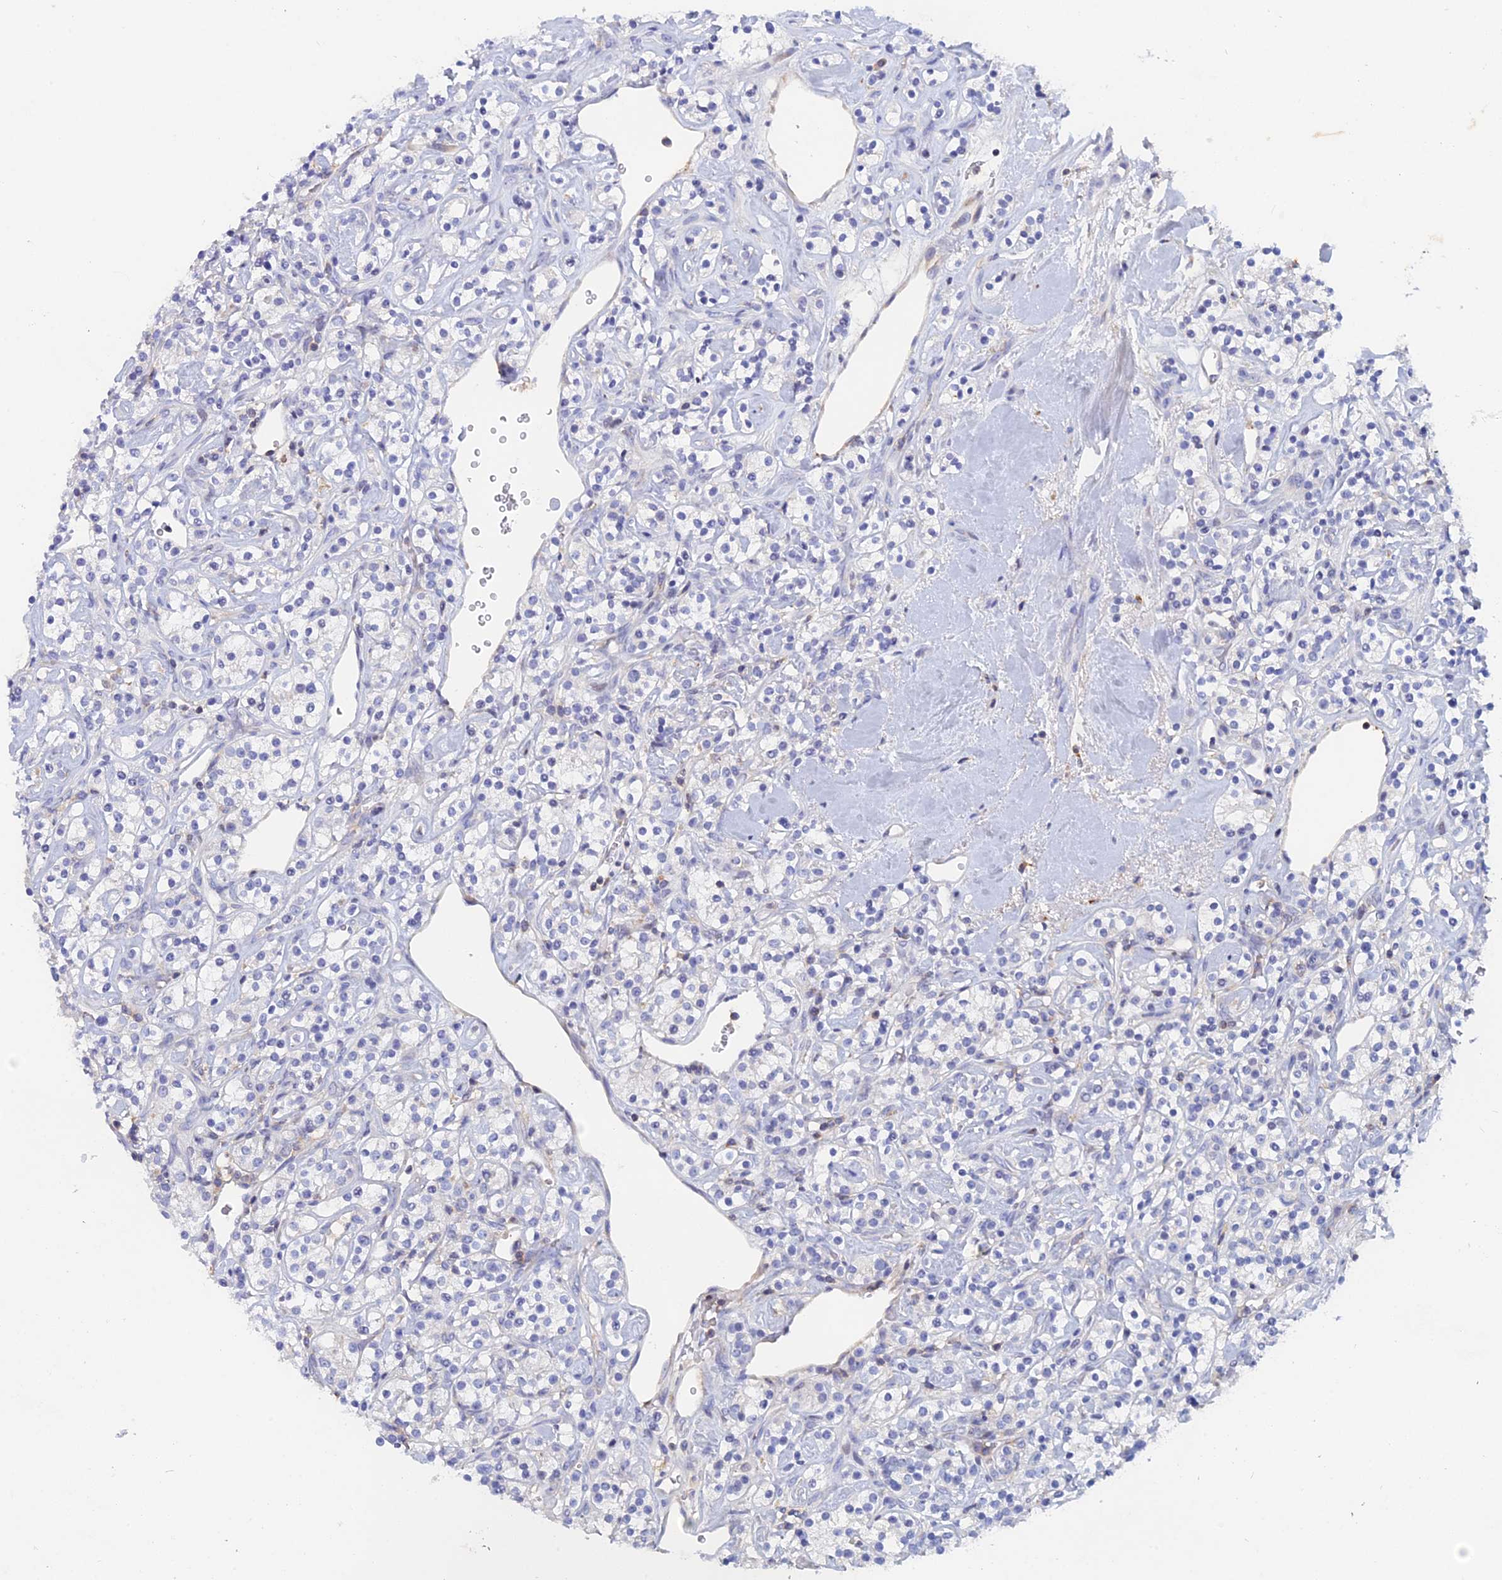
{"staining": {"intensity": "negative", "quantity": "none", "location": "none"}, "tissue": "renal cancer", "cell_type": "Tumor cells", "image_type": "cancer", "snomed": [{"axis": "morphology", "description": "Adenocarcinoma, NOS"}, {"axis": "topography", "description": "Kidney"}], "caption": "Renal cancer (adenocarcinoma) stained for a protein using immunohistochemistry (IHC) displays no staining tumor cells.", "gene": "ACP7", "patient": {"sex": "male", "age": 77}}